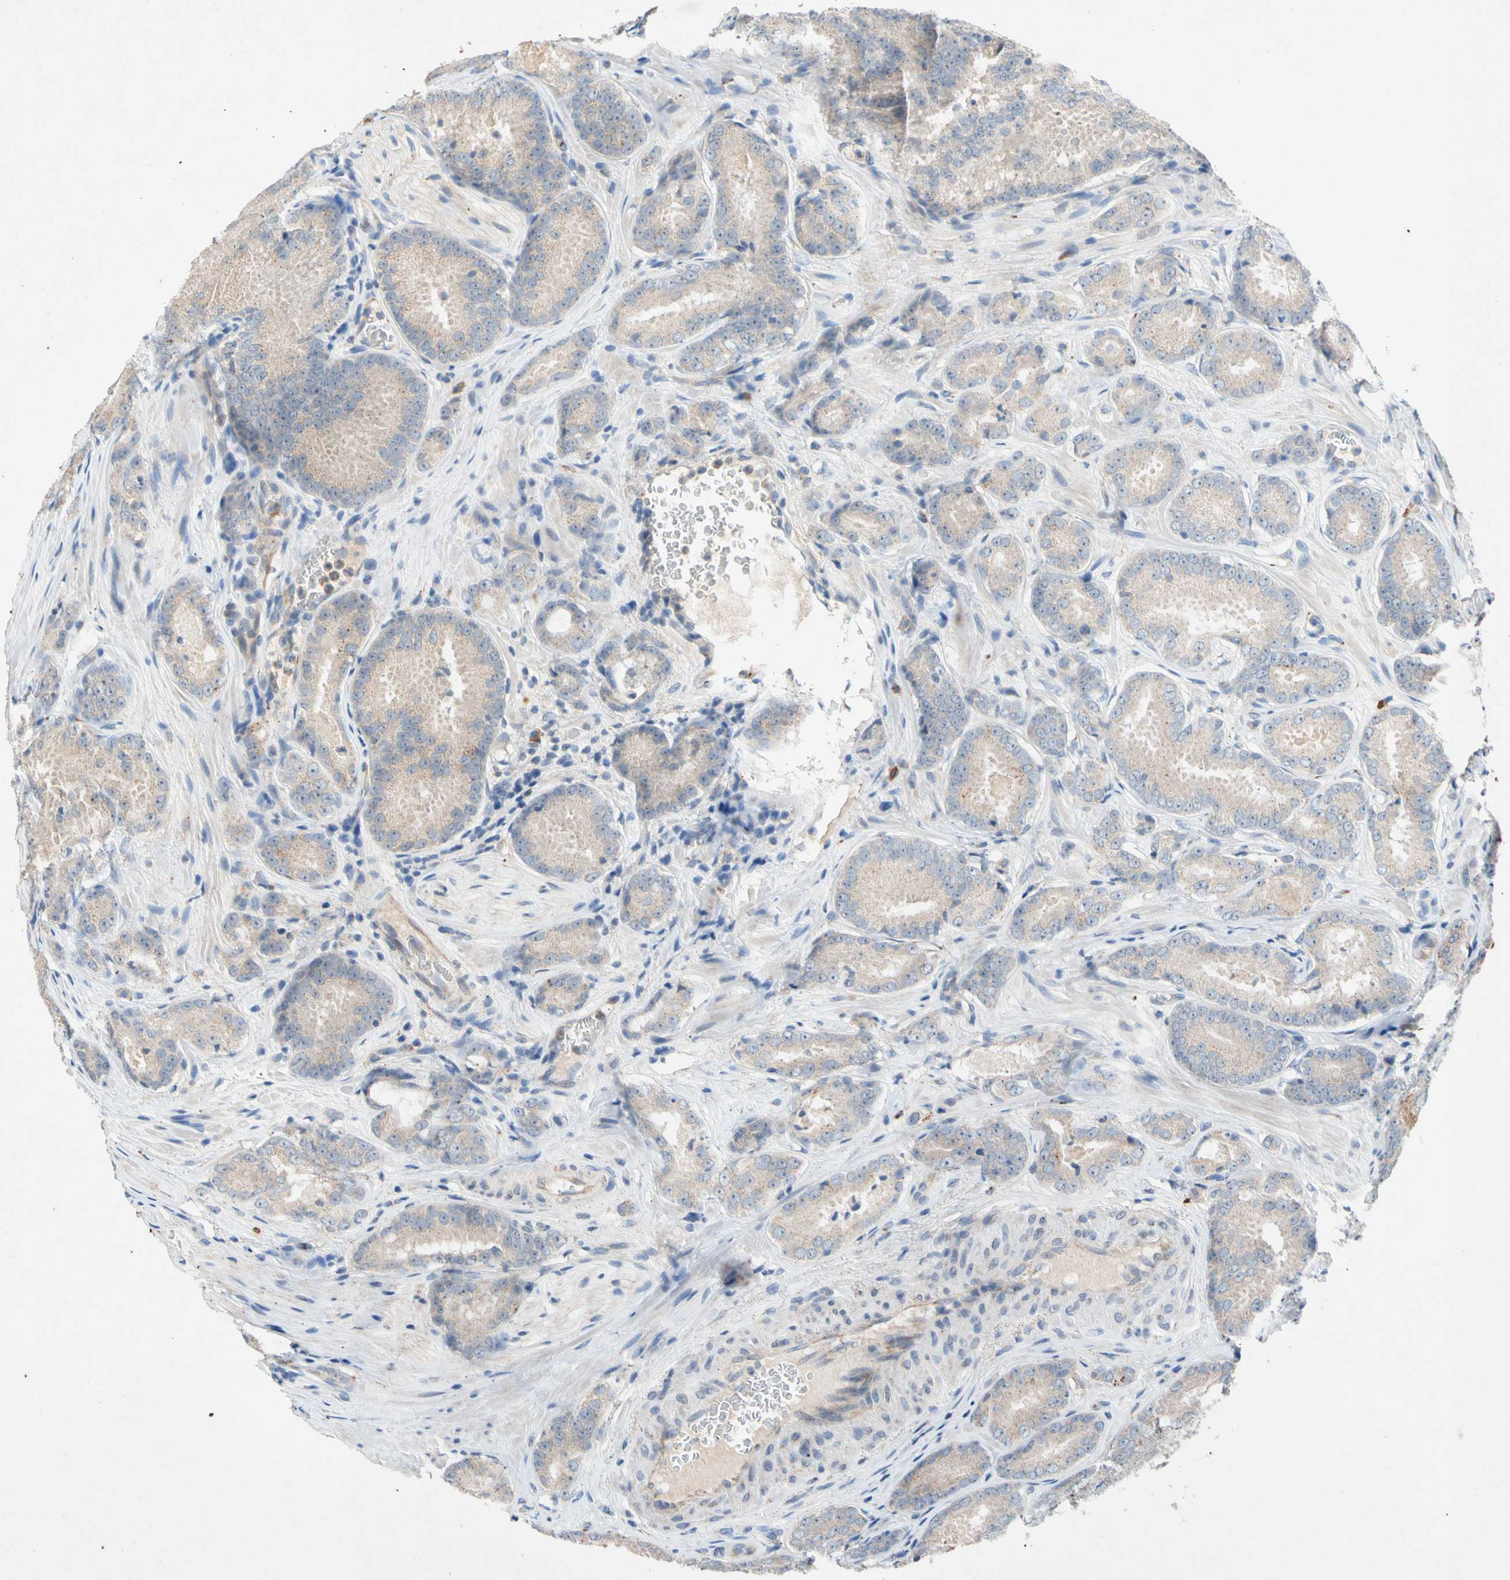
{"staining": {"intensity": "weak", "quantity": ">75%", "location": "cytoplasmic/membranous"}, "tissue": "prostate cancer", "cell_type": "Tumor cells", "image_type": "cancer", "snomed": [{"axis": "morphology", "description": "Adenocarcinoma, High grade"}, {"axis": "topography", "description": "Prostate"}], "caption": "Prostate cancer stained for a protein displays weak cytoplasmic/membranous positivity in tumor cells.", "gene": "GASK1B", "patient": {"sex": "male", "age": 64}}